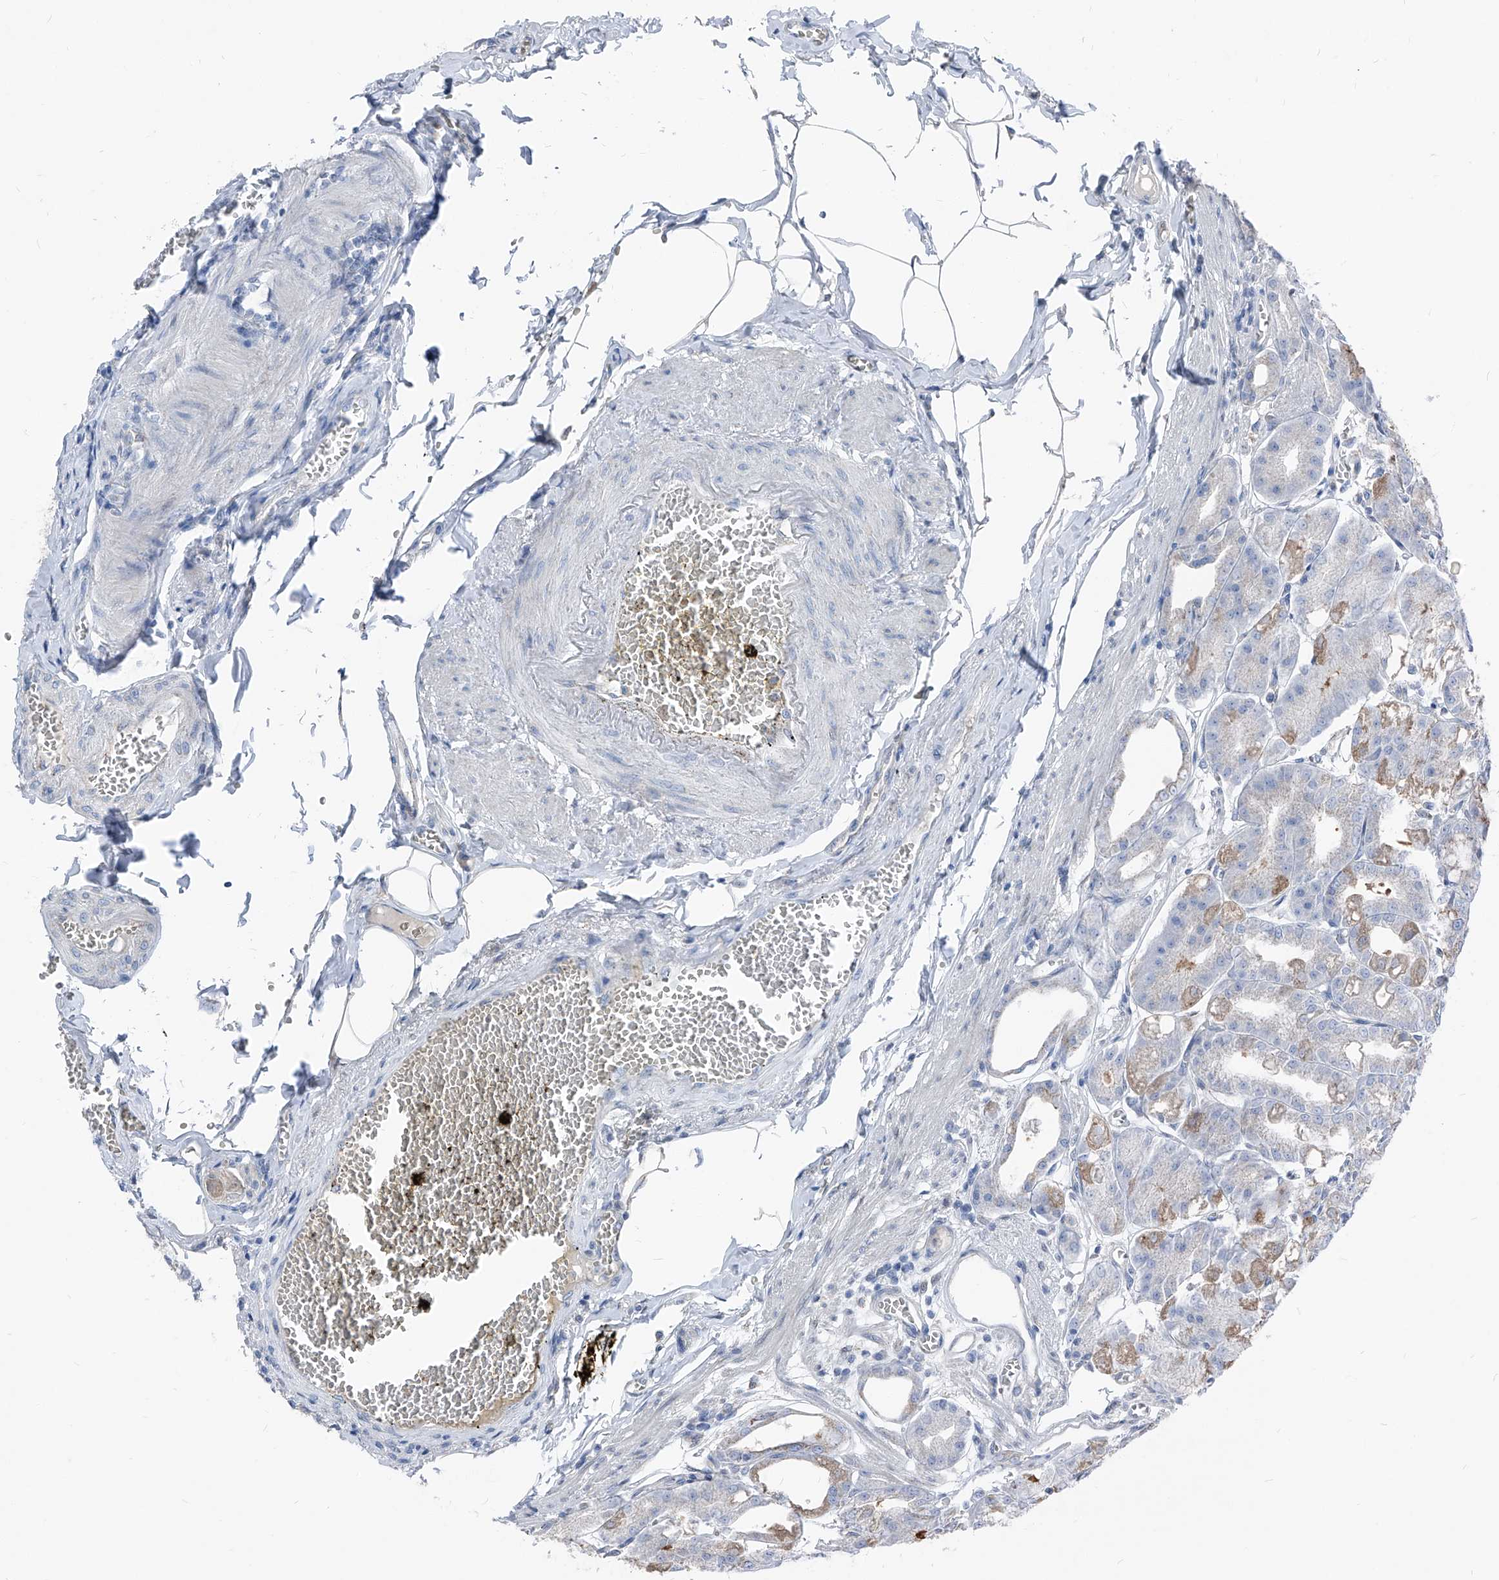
{"staining": {"intensity": "moderate", "quantity": "25%-75%", "location": "cytoplasmic/membranous"}, "tissue": "stomach", "cell_type": "Glandular cells", "image_type": "normal", "snomed": [{"axis": "morphology", "description": "Normal tissue, NOS"}, {"axis": "topography", "description": "Stomach, lower"}], "caption": "Immunohistochemical staining of benign human stomach demonstrates moderate cytoplasmic/membranous protein positivity in approximately 25%-75% of glandular cells. (Brightfield microscopy of DAB IHC at high magnification).", "gene": "AGPS", "patient": {"sex": "male", "age": 71}}